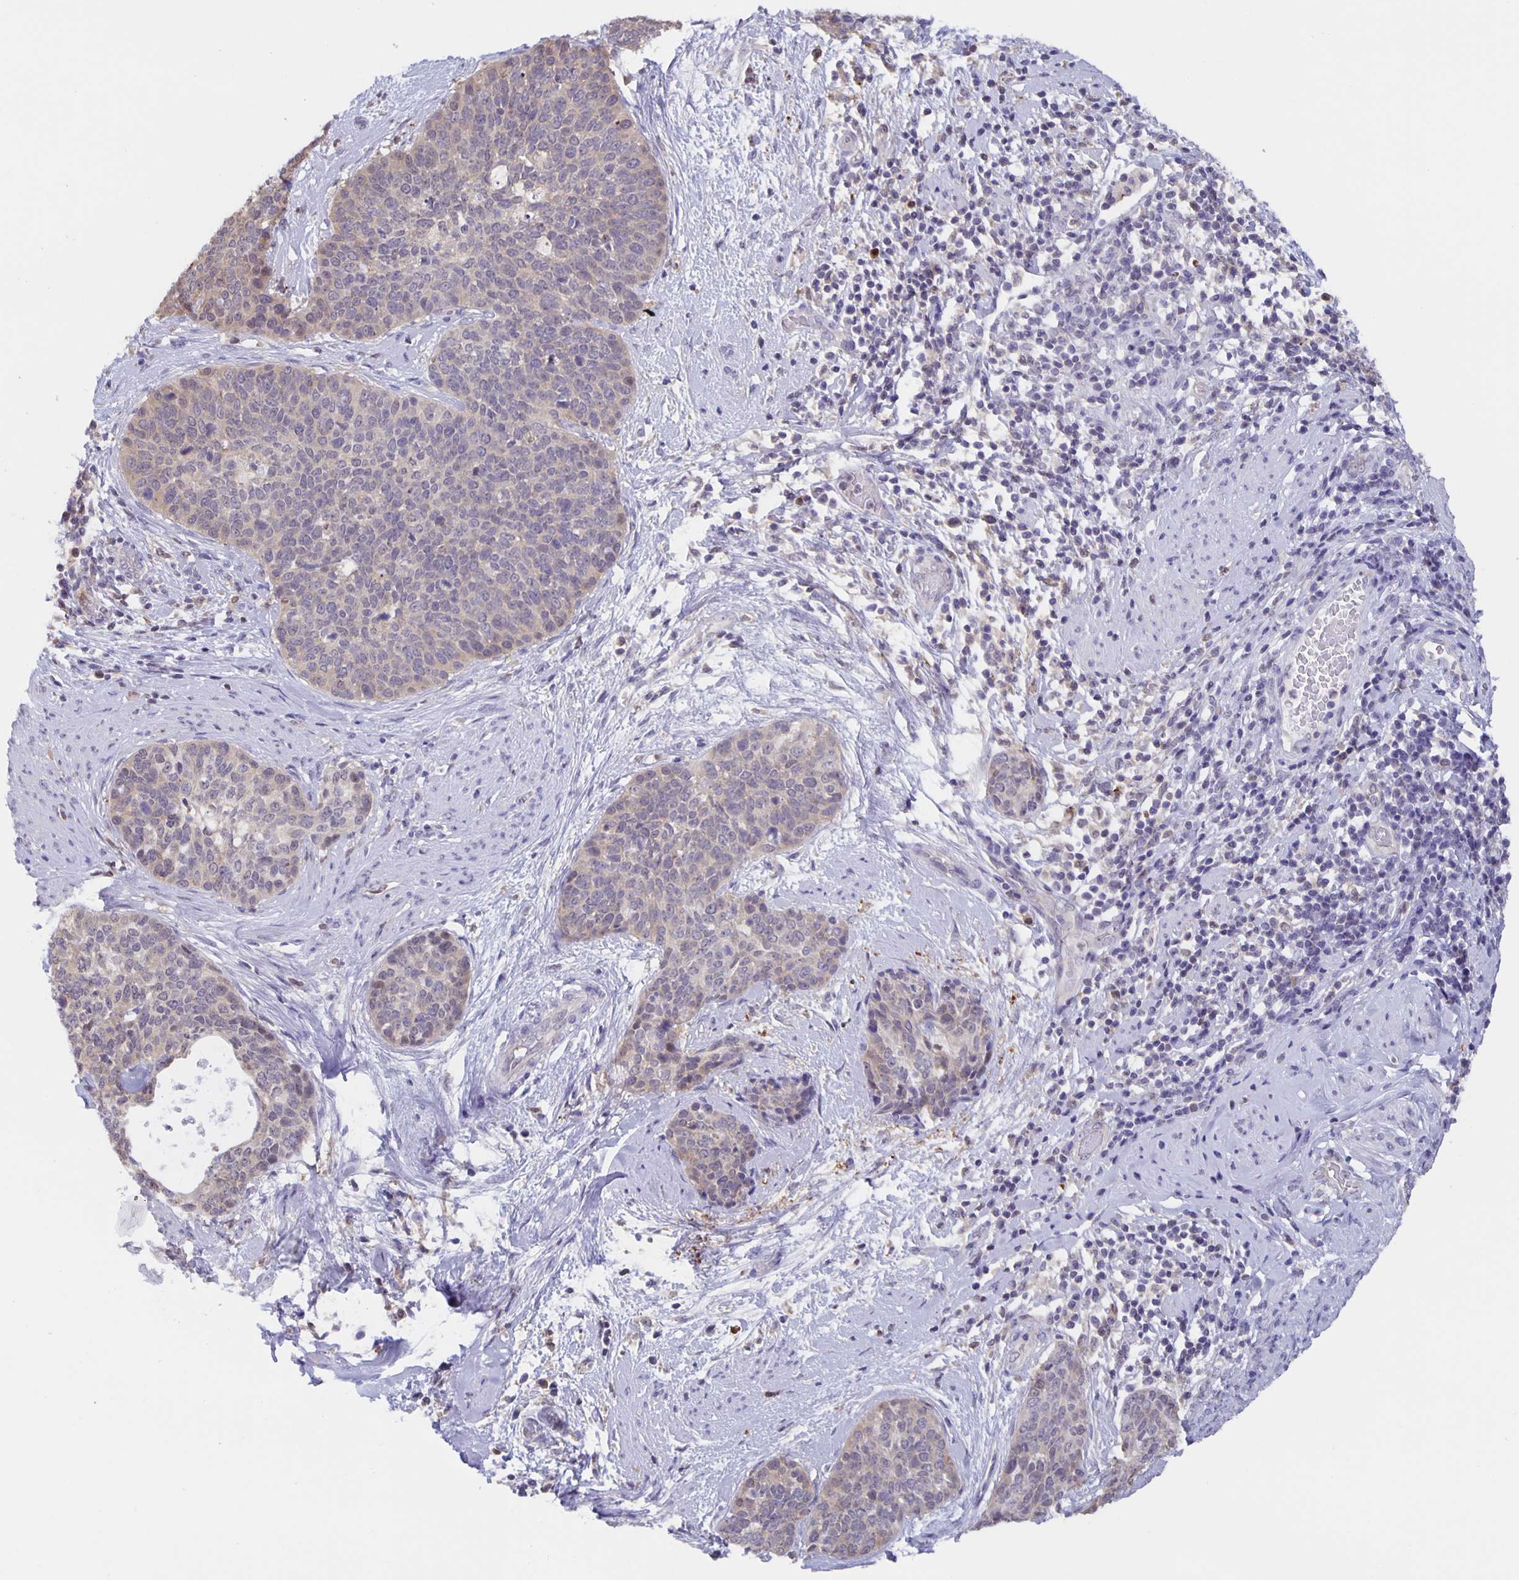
{"staining": {"intensity": "negative", "quantity": "none", "location": "none"}, "tissue": "cervical cancer", "cell_type": "Tumor cells", "image_type": "cancer", "snomed": [{"axis": "morphology", "description": "Squamous cell carcinoma, NOS"}, {"axis": "topography", "description": "Cervix"}], "caption": "IHC of cervical squamous cell carcinoma reveals no staining in tumor cells.", "gene": "MARCHF6", "patient": {"sex": "female", "age": 69}}